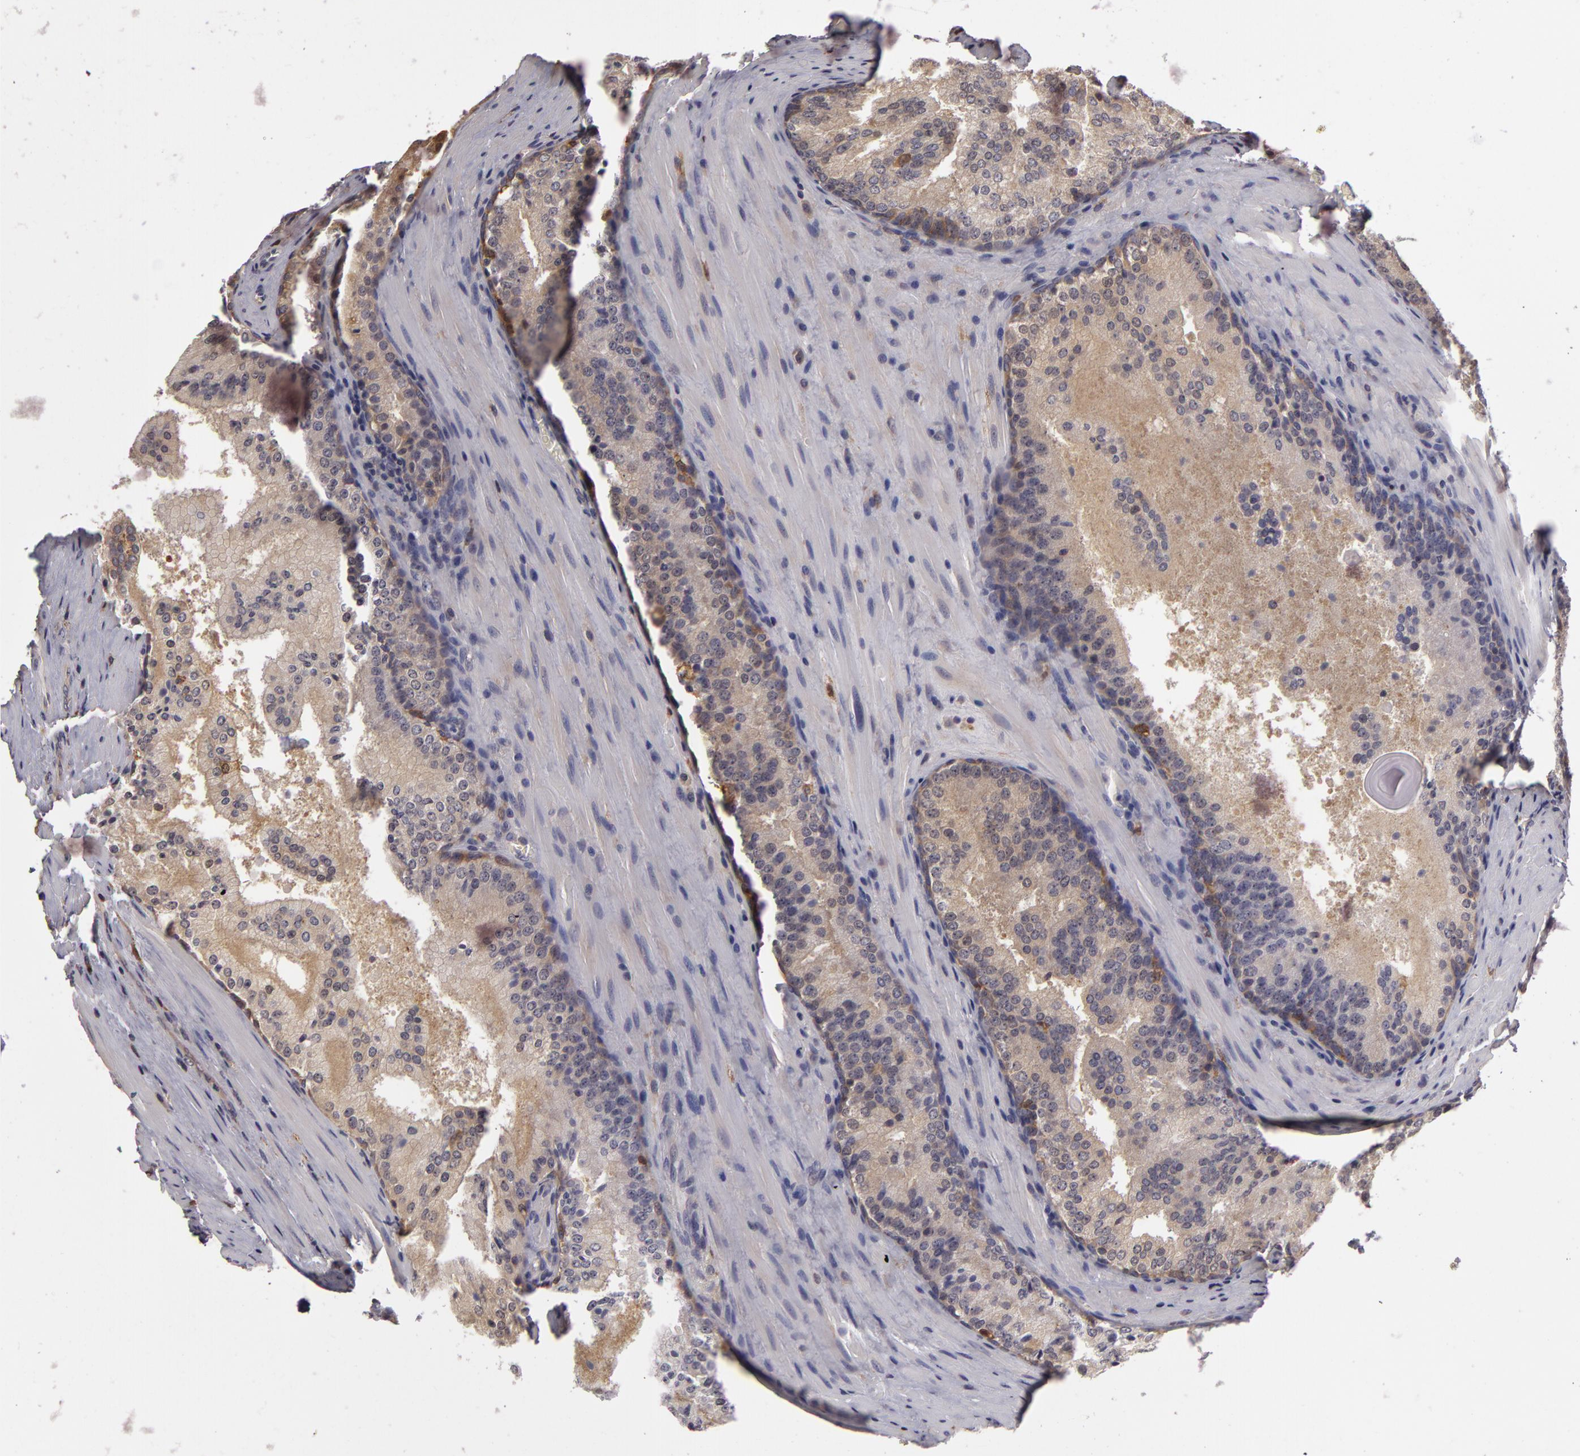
{"staining": {"intensity": "negative", "quantity": "none", "location": "none"}, "tissue": "prostate cancer", "cell_type": "Tumor cells", "image_type": "cancer", "snomed": [{"axis": "morphology", "description": "Adenocarcinoma, Medium grade"}, {"axis": "topography", "description": "Prostate"}], "caption": "This is an IHC image of human prostate cancer (medium-grade adenocarcinoma). There is no positivity in tumor cells.", "gene": "GNPDA1", "patient": {"sex": "male", "age": 72}}